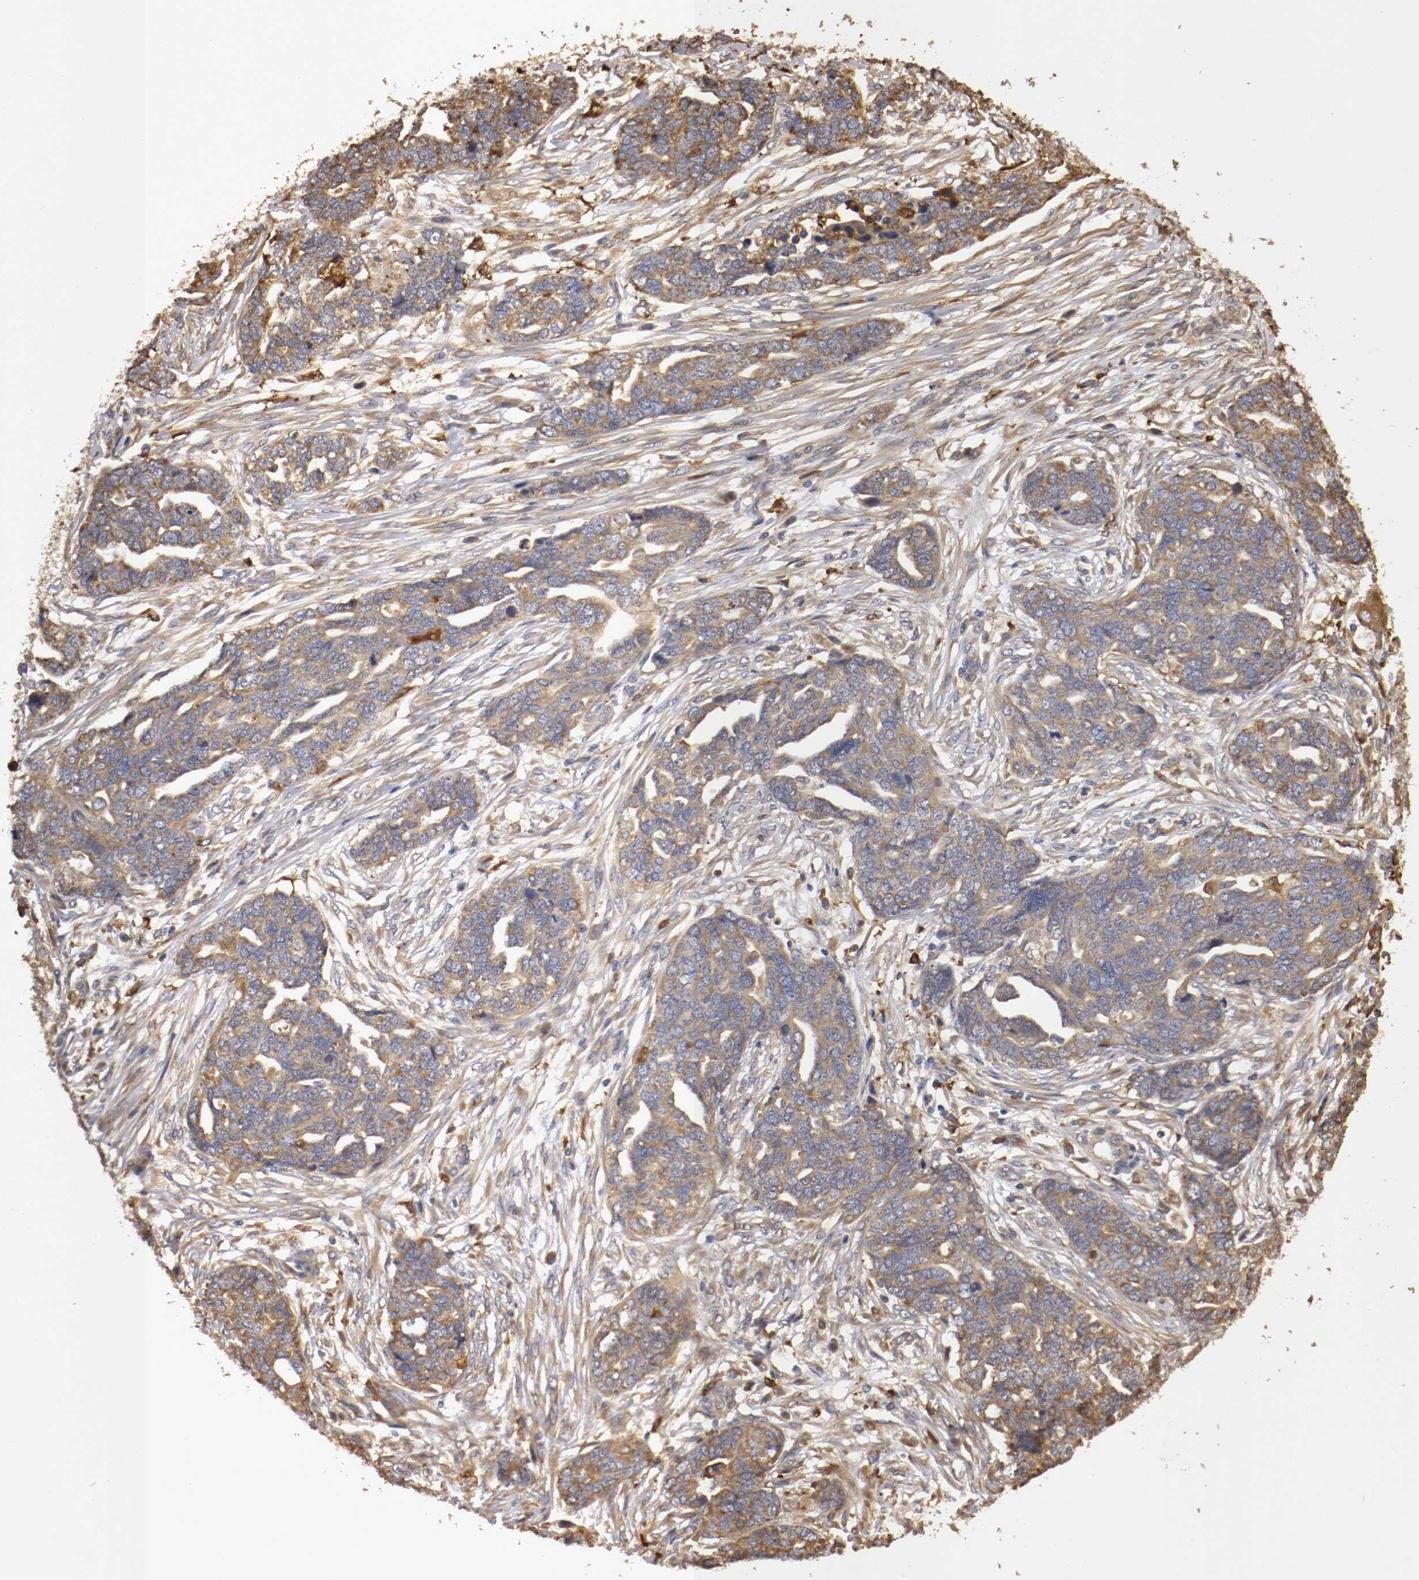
{"staining": {"intensity": "moderate", "quantity": "25%-75%", "location": "cytoplasmic/membranous"}, "tissue": "ovarian cancer", "cell_type": "Tumor cells", "image_type": "cancer", "snomed": [{"axis": "morphology", "description": "Normal tissue, NOS"}, {"axis": "morphology", "description": "Cystadenocarcinoma, serous, NOS"}, {"axis": "topography", "description": "Fallopian tube"}, {"axis": "topography", "description": "Ovary"}], "caption": "A photomicrograph of serous cystadenocarcinoma (ovarian) stained for a protein shows moderate cytoplasmic/membranous brown staining in tumor cells.", "gene": "VEZT", "patient": {"sex": "female", "age": 56}}